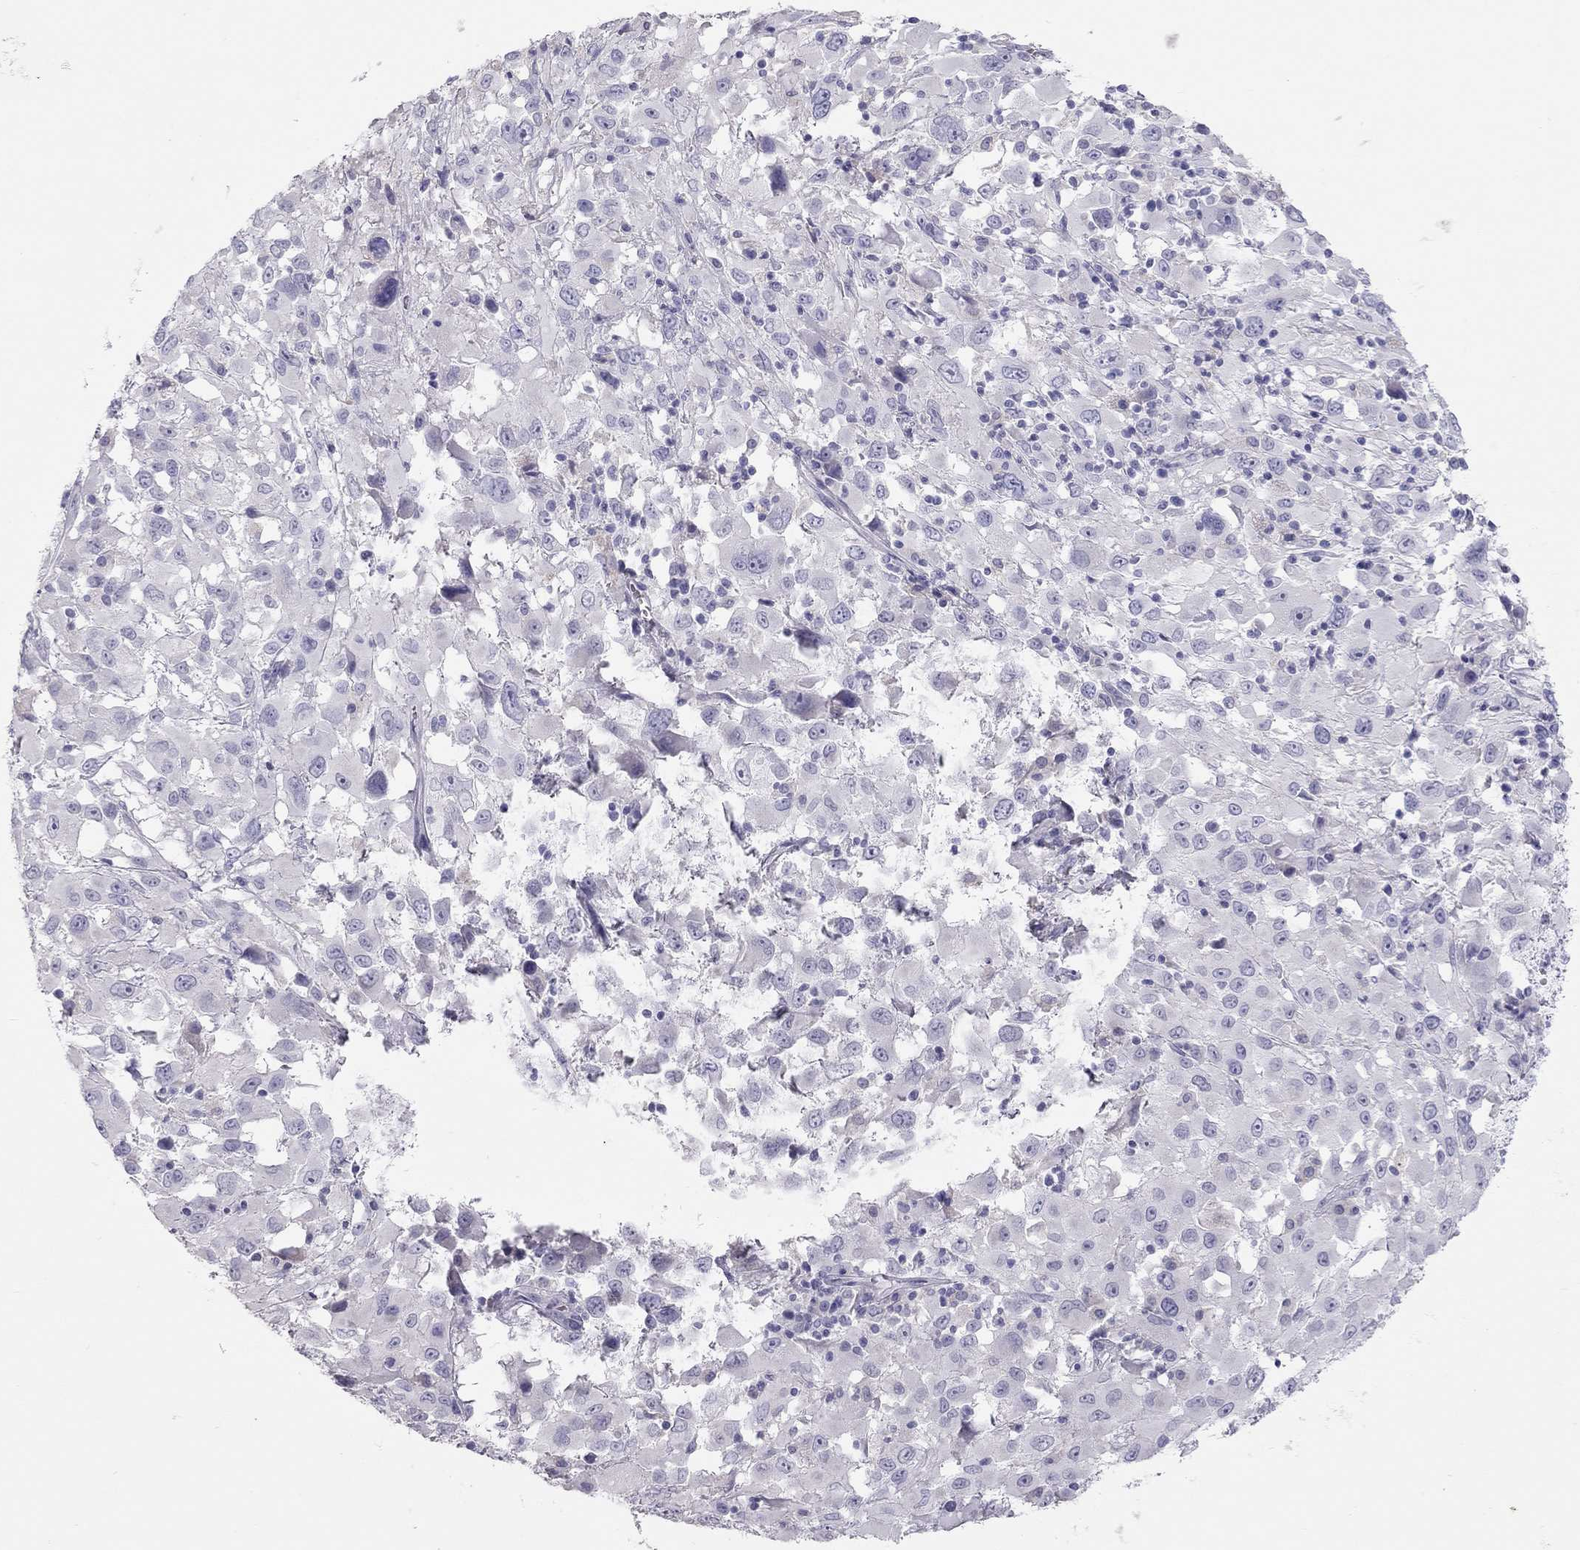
{"staining": {"intensity": "negative", "quantity": "none", "location": "none"}, "tissue": "melanoma", "cell_type": "Tumor cells", "image_type": "cancer", "snomed": [{"axis": "morphology", "description": "Malignant melanoma, Metastatic site"}, {"axis": "topography", "description": "Soft tissue"}], "caption": "Immunohistochemical staining of melanoma reveals no significant staining in tumor cells.", "gene": "SPATA12", "patient": {"sex": "male", "age": 50}}